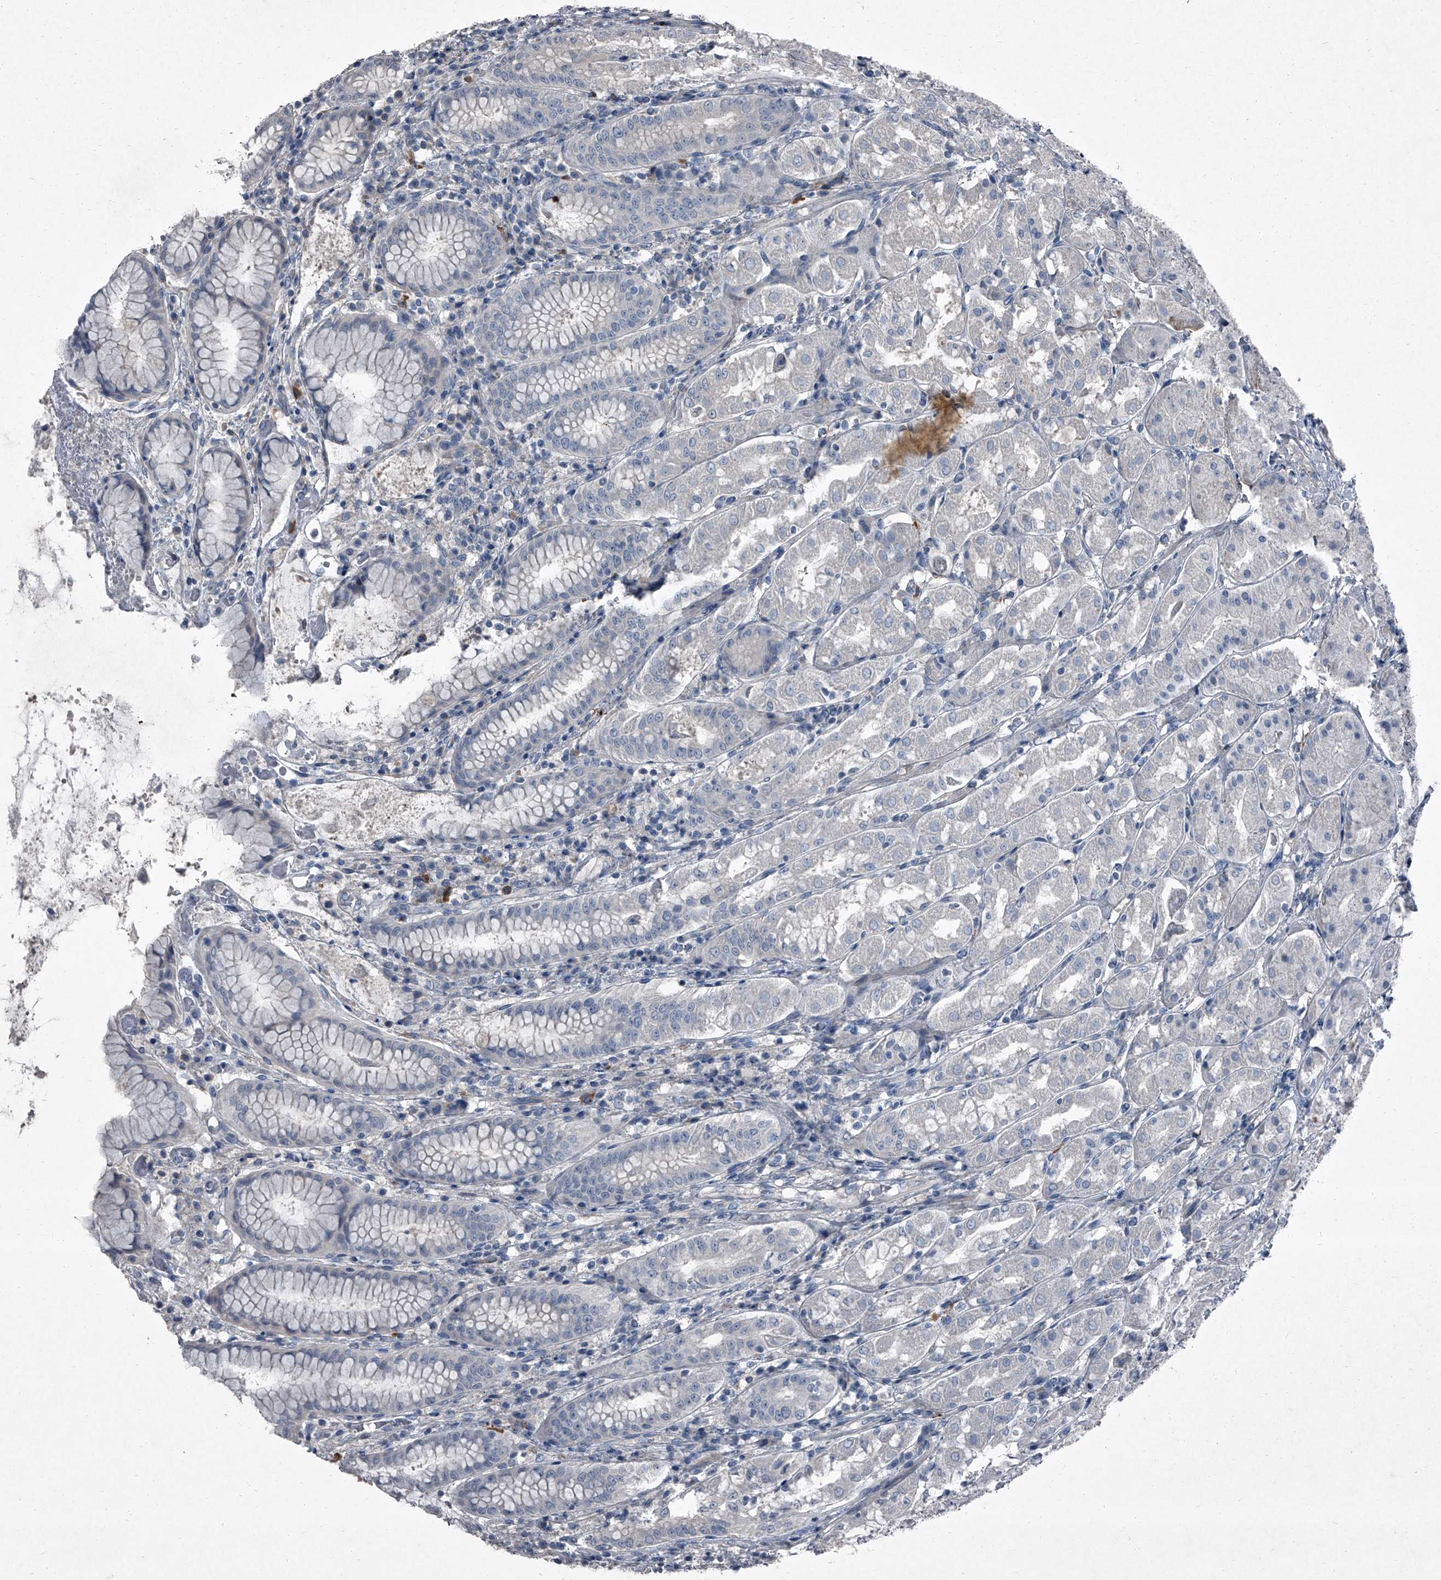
{"staining": {"intensity": "negative", "quantity": "none", "location": "none"}, "tissue": "stomach", "cell_type": "Glandular cells", "image_type": "normal", "snomed": [{"axis": "morphology", "description": "Normal tissue, NOS"}, {"axis": "topography", "description": "Stomach"}, {"axis": "topography", "description": "Stomach, lower"}], "caption": "Micrograph shows no significant protein expression in glandular cells of normal stomach.", "gene": "HEPHL1", "patient": {"sex": "female", "age": 56}}